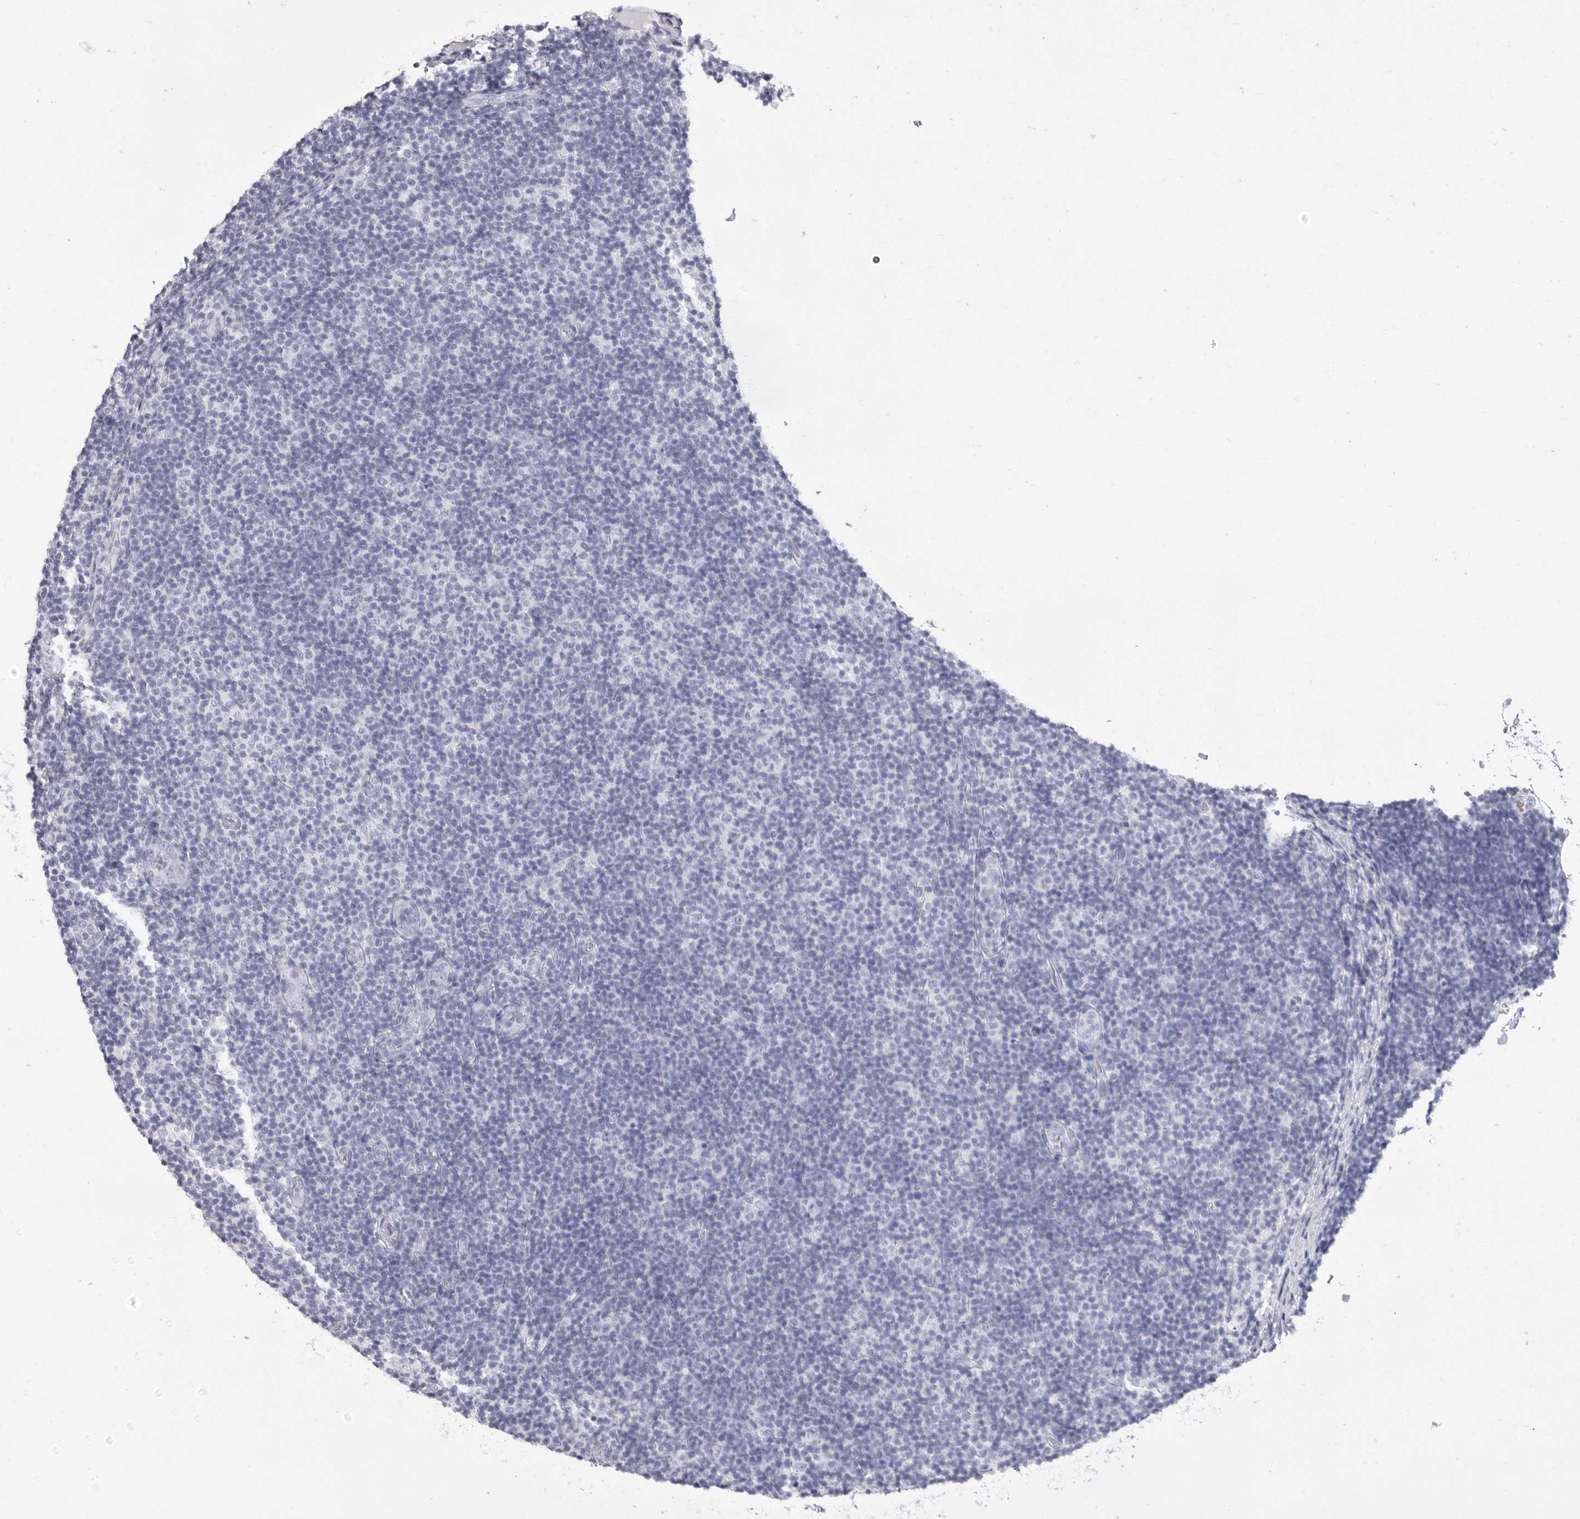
{"staining": {"intensity": "negative", "quantity": "none", "location": "none"}, "tissue": "lymphoma", "cell_type": "Tumor cells", "image_type": "cancer", "snomed": [{"axis": "morphology", "description": "Malignant lymphoma, non-Hodgkin's type, Low grade"}, {"axis": "topography", "description": "Lymph node"}], "caption": "An IHC histopathology image of low-grade malignant lymphoma, non-Hodgkin's type is shown. There is no staining in tumor cells of low-grade malignant lymphoma, non-Hodgkin's type. Nuclei are stained in blue.", "gene": "CST2", "patient": {"sex": "male", "age": 83}}